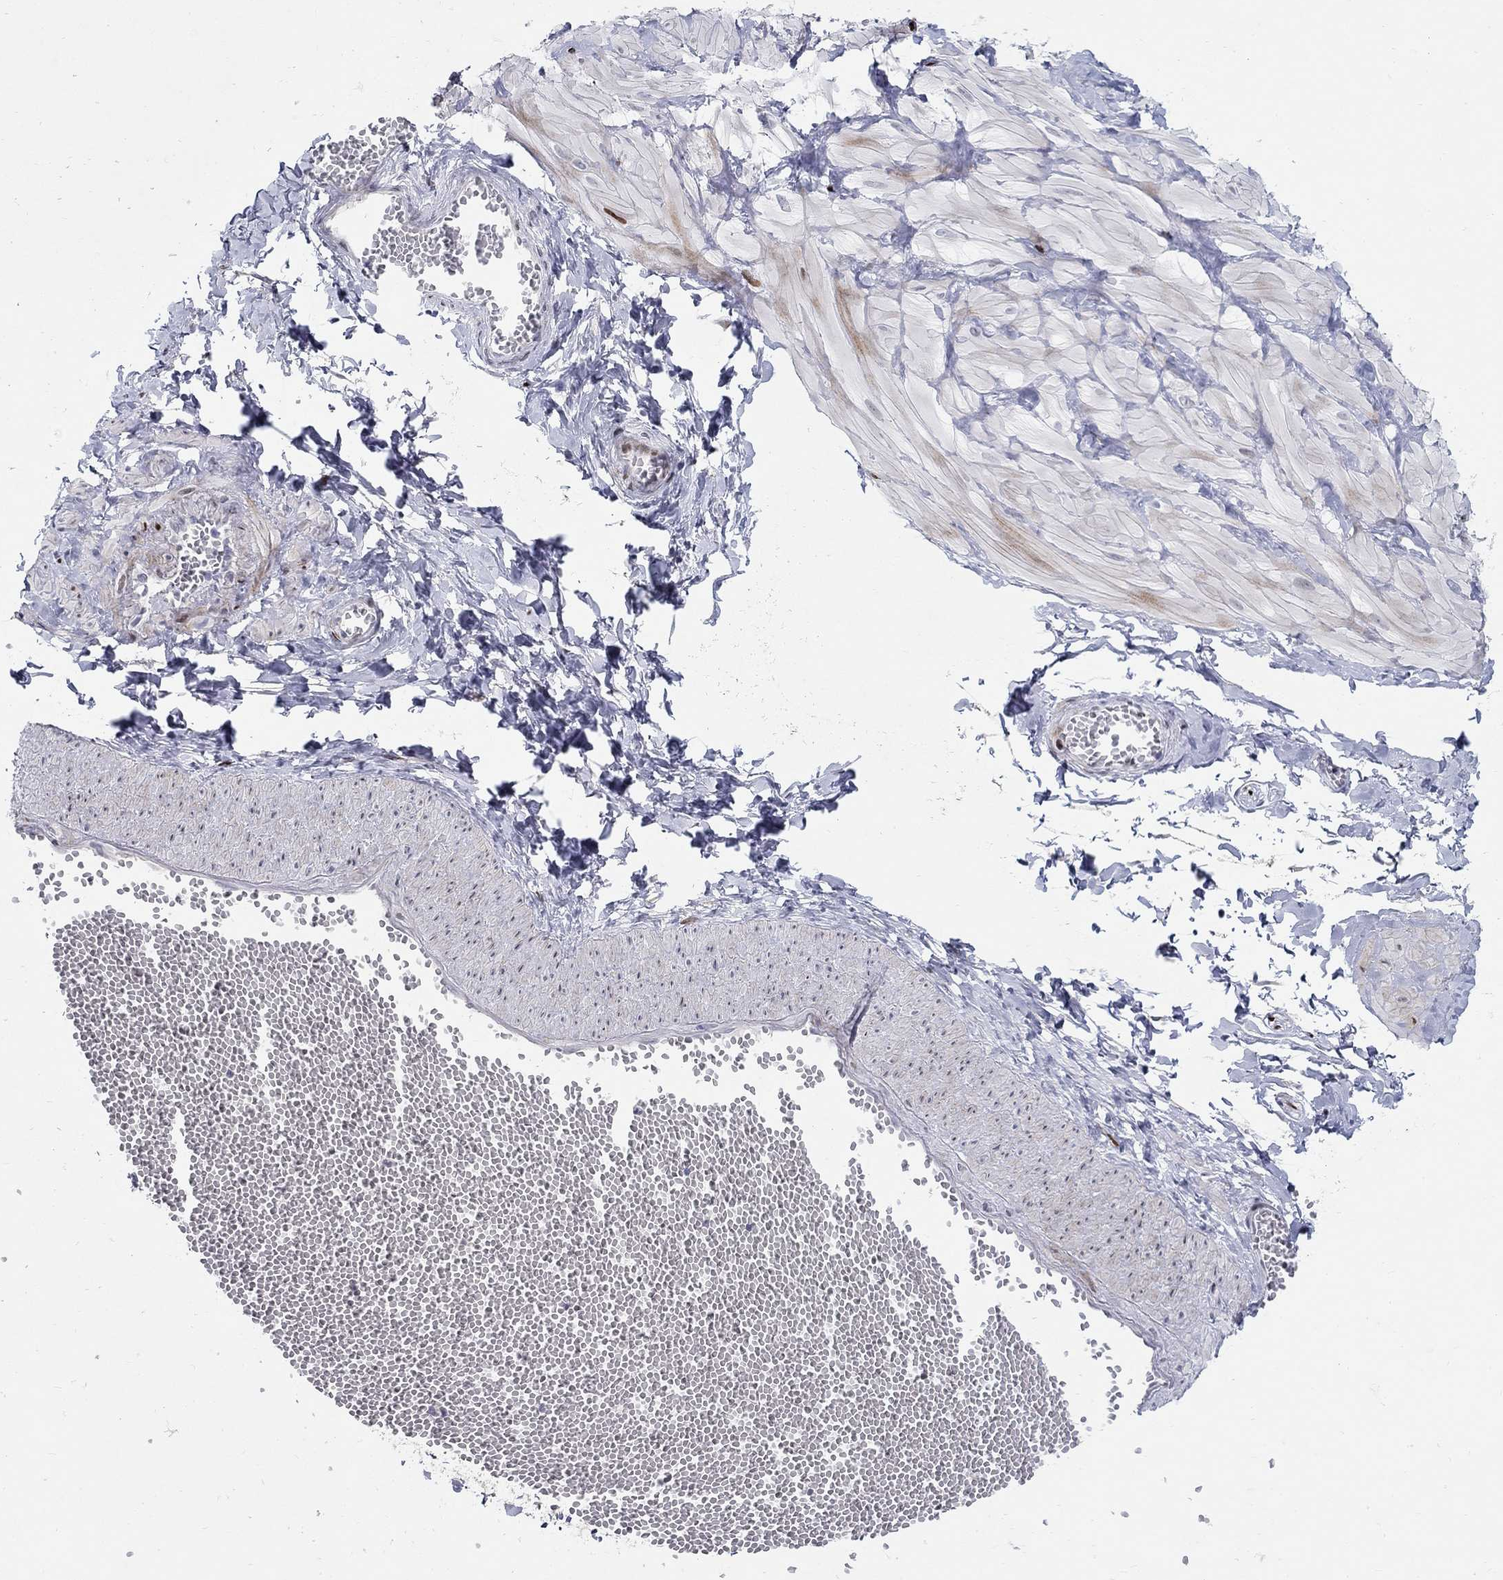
{"staining": {"intensity": "negative", "quantity": "none", "location": "none"}, "tissue": "adipose tissue", "cell_type": "Adipocytes", "image_type": "normal", "snomed": [{"axis": "morphology", "description": "Normal tissue, NOS"}, {"axis": "topography", "description": "Smooth muscle"}, {"axis": "topography", "description": "Peripheral nerve tissue"}], "caption": "Immunohistochemical staining of normal human adipose tissue reveals no significant expression in adipocytes.", "gene": "RAPGEF5", "patient": {"sex": "male", "age": 22}}